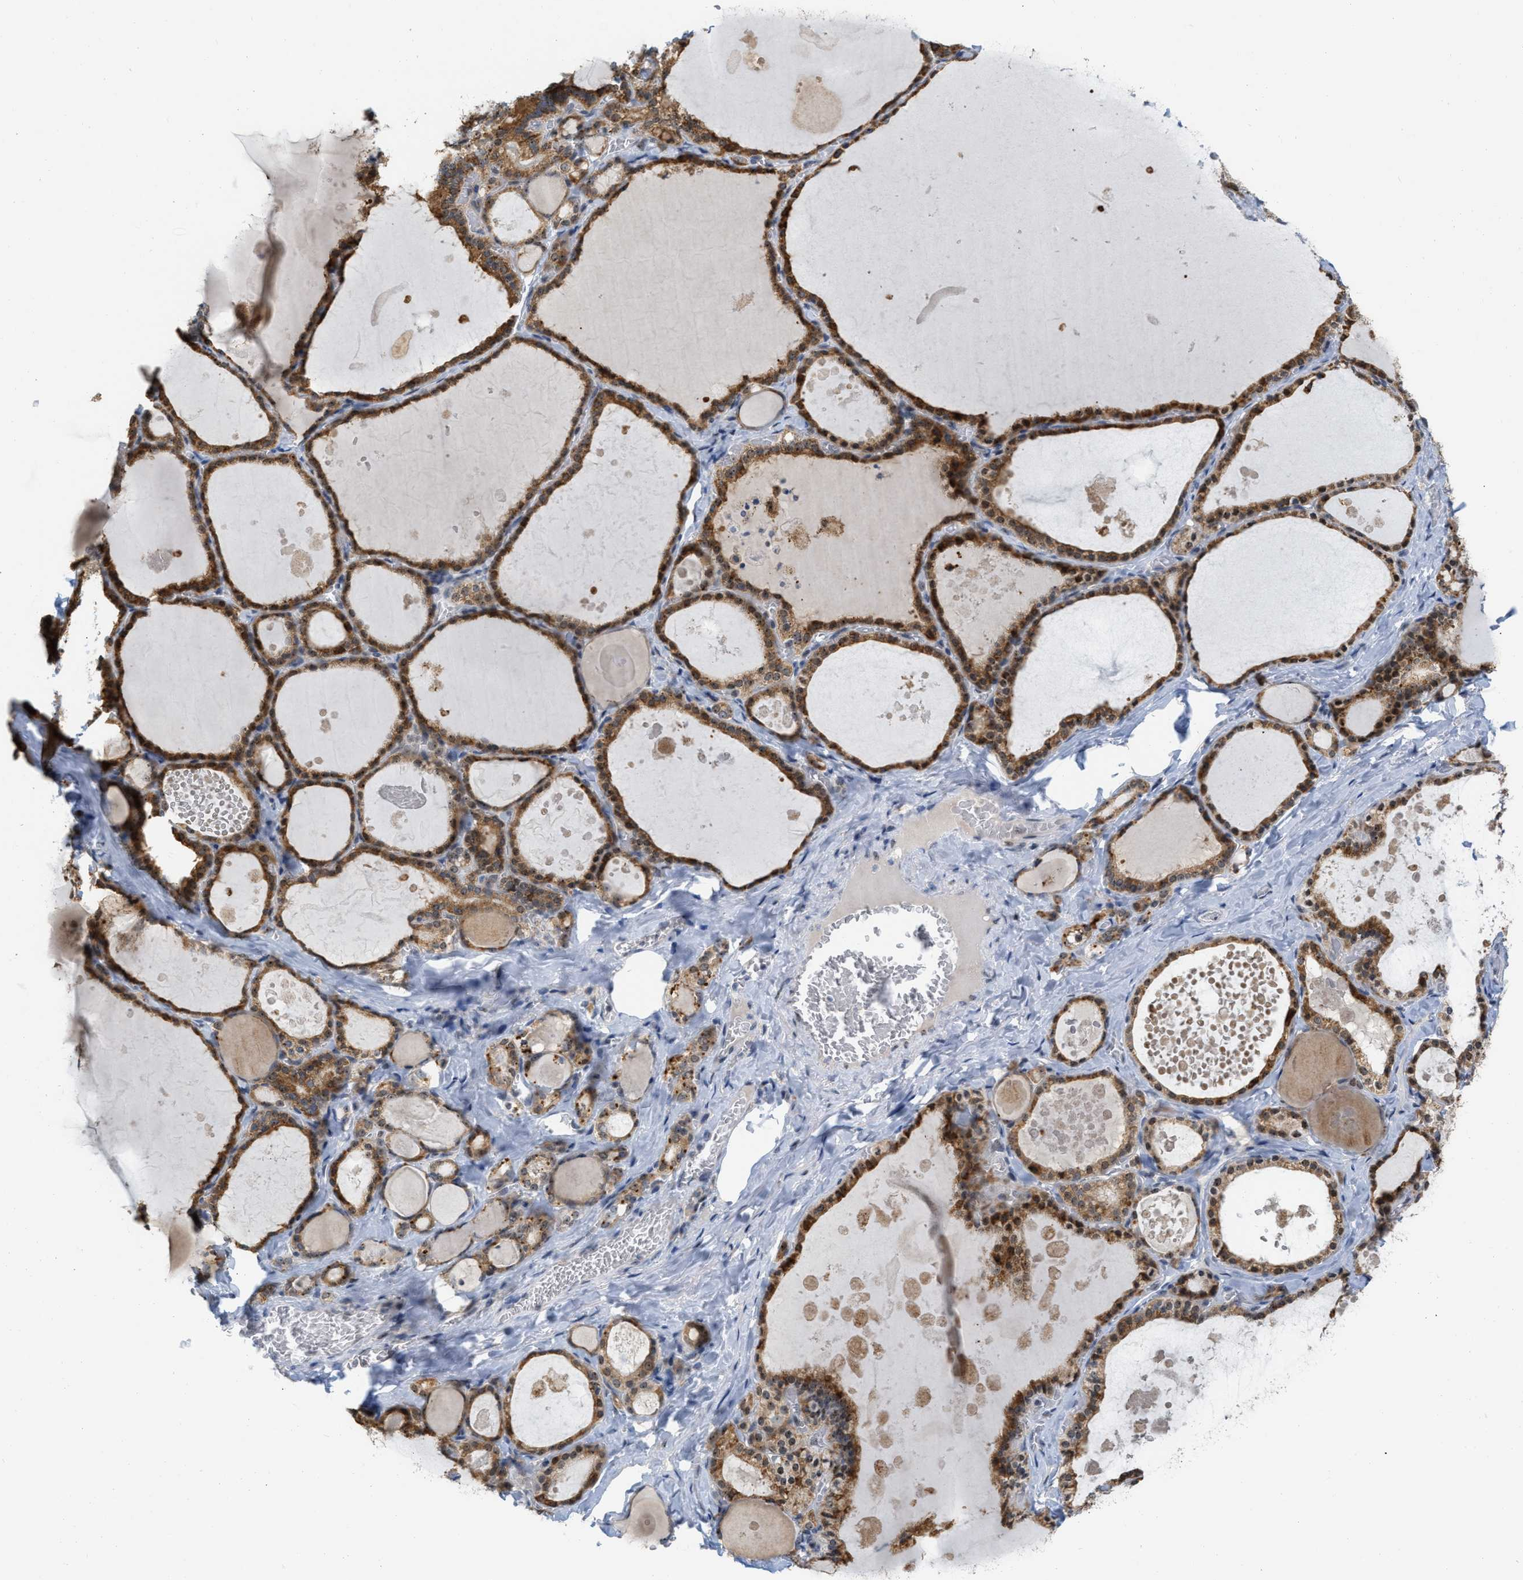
{"staining": {"intensity": "strong", "quantity": ">75%", "location": "cytoplasmic/membranous,nuclear"}, "tissue": "thyroid gland", "cell_type": "Glandular cells", "image_type": "normal", "snomed": [{"axis": "morphology", "description": "Normal tissue, NOS"}, {"axis": "topography", "description": "Thyroid gland"}], "caption": "Human thyroid gland stained with a protein marker demonstrates strong staining in glandular cells.", "gene": "ELAC2", "patient": {"sex": "male", "age": 56}}